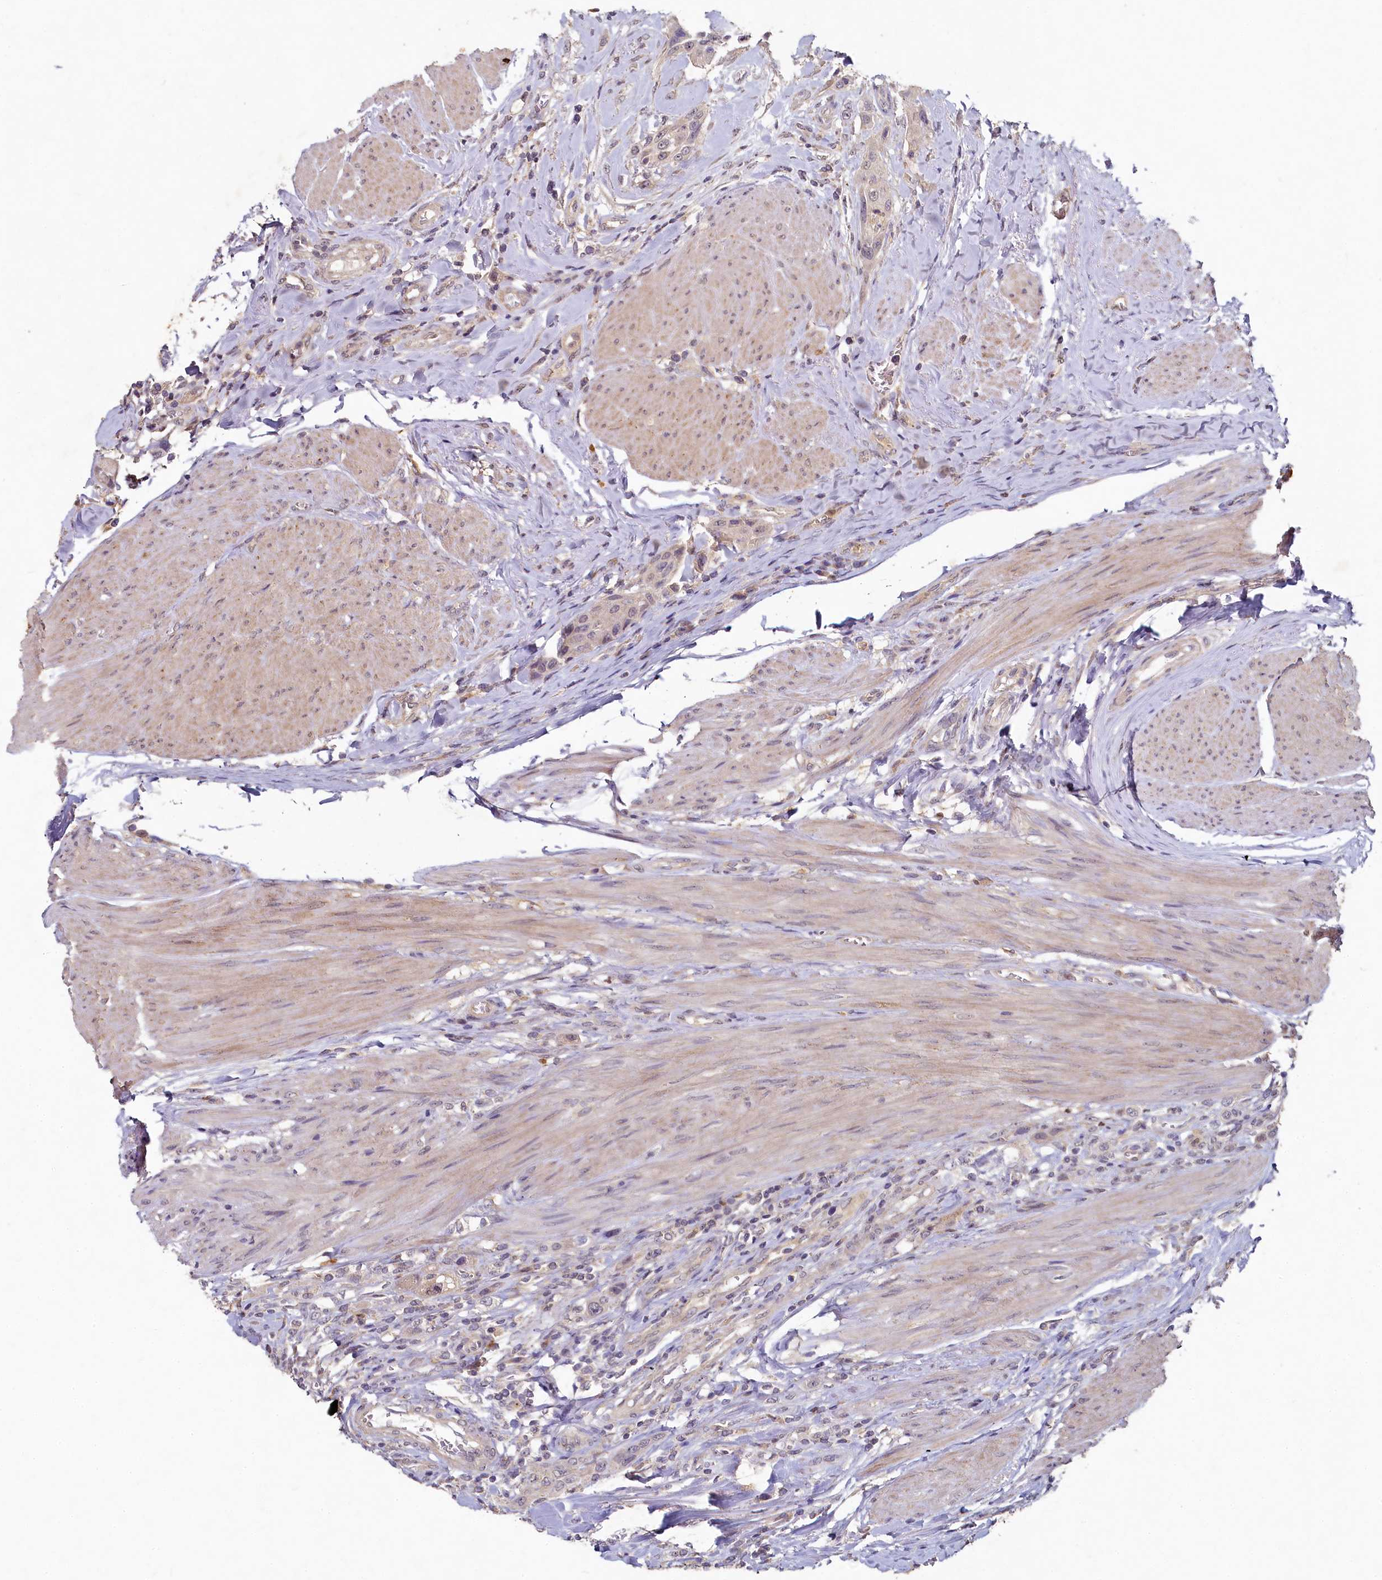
{"staining": {"intensity": "negative", "quantity": "none", "location": "none"}, "tissue": "urothelial cancer", "cell_type": "Tumor cells", "image_type": "cancer", "snomed": [{"axis": "morphology", "description": "Urothelial carcinoma, High grade"}, {"axis": "topography", "description": "Urinary bladder"}], "caption": "This is an immunohistochemistry (IHC) image of human high-grade urothelial carcinoma. There is no staining in tumor cells.", "gene": "HERC3", "patient": {"sex": "male", "age": 50}}